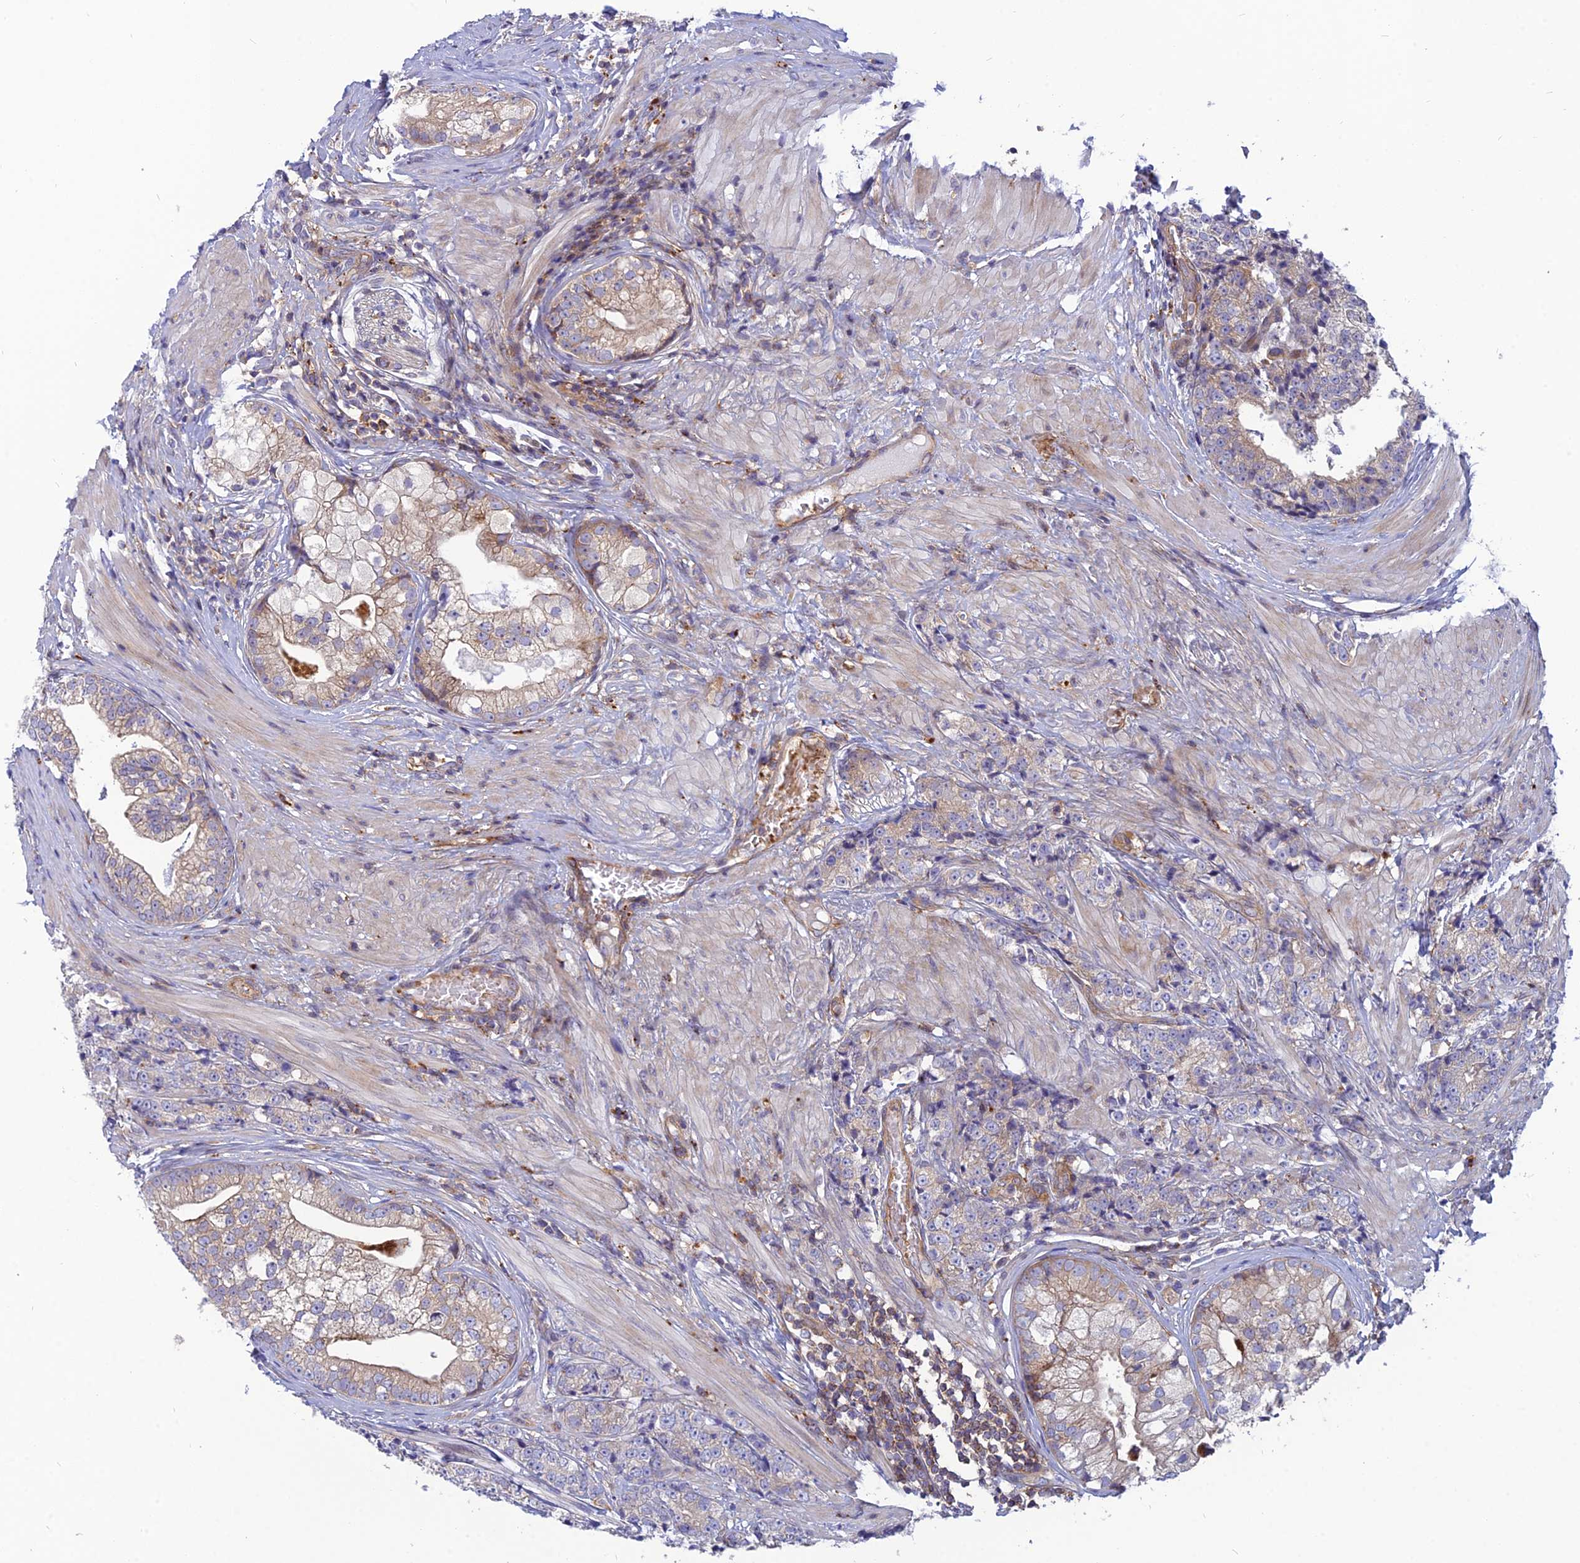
{"staining": {"intensity": "weak", "quantity": "<25%", "location": "cytoplasmic/membranous"}, "tissue": "prostate cancer", "cell_type": "Tumor cells", "image_type": "cancer", "snomed": [{"axis": "morphology", "description": "Adenocarcinoma, High grade"}, {"axis": "topography", "description": "Prostate"}], "caption": "High magnification brightfield microscopy of prostate cancer (adenocarcinoma (high-grade)) stained with DAB (3,3'-diaminobenzidine) (brown) and counterstained with hematoxylin (blue): tumor cells show no significant staining. (DAB (3,3'-diaminobenzidine) IHC with hematoxylin counter stain).", "gene": "PHKA2", "patient": {"sex": "male", "age": 69}}